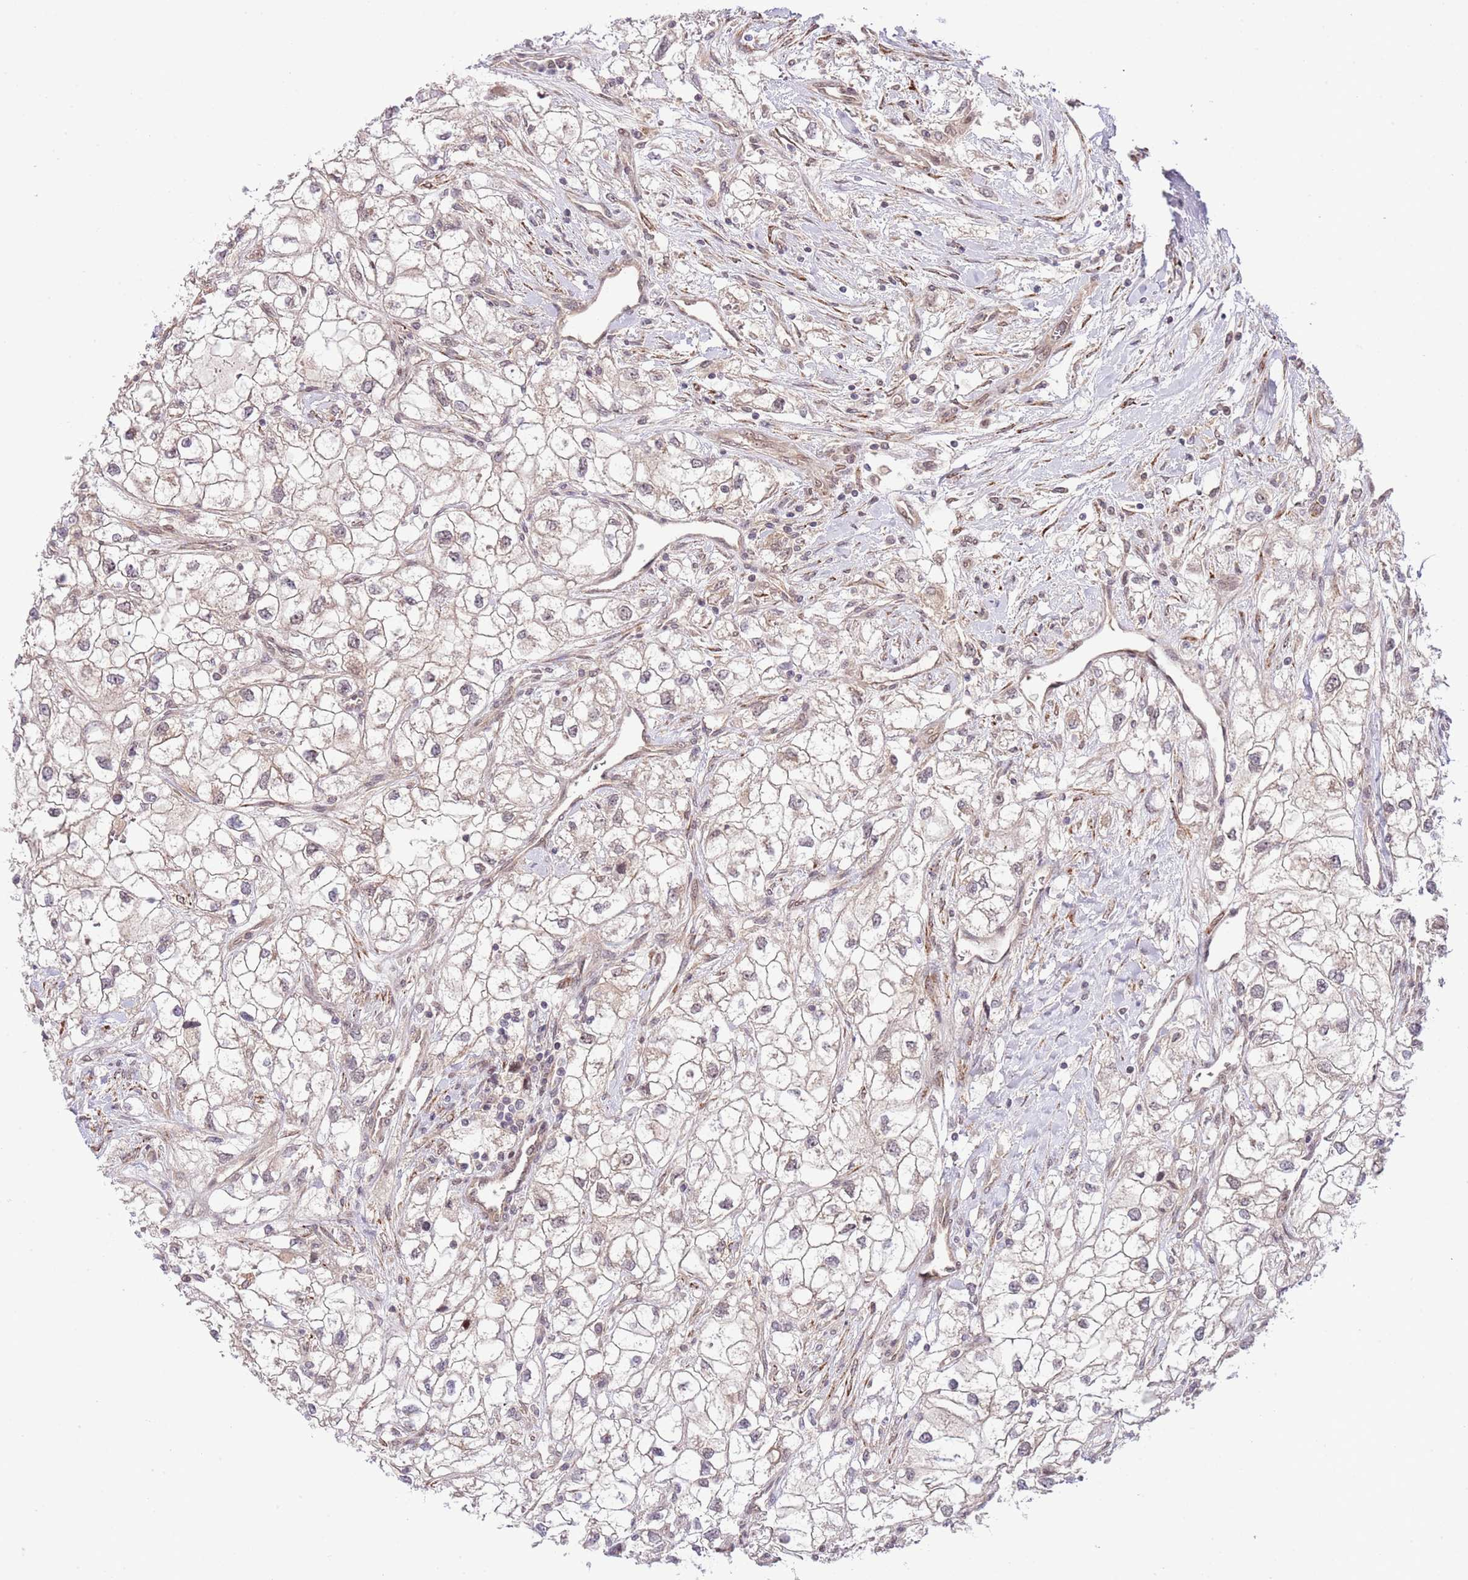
{"staining": {"intensity": "negative", "quantity": "none", "location": "none"}, "tissue": "renal cancer", "cell_type": "Tumor cells", "image_type": "cancer", "snomed": [{"axis": "morphology", "description": "Adenocarcinoma, NOS"}, {"axis": "topography", "description": "Kidney"}], "caption": "IHC of adenocarcinoma (renal) reveals no staining in tumor cells. (Brightfield microscopy of DAB (3,3'-diaminobenzidine) IHC at high magnification).", "gene": "CHD1", "patient": {"sex": "male", "age": 59}}